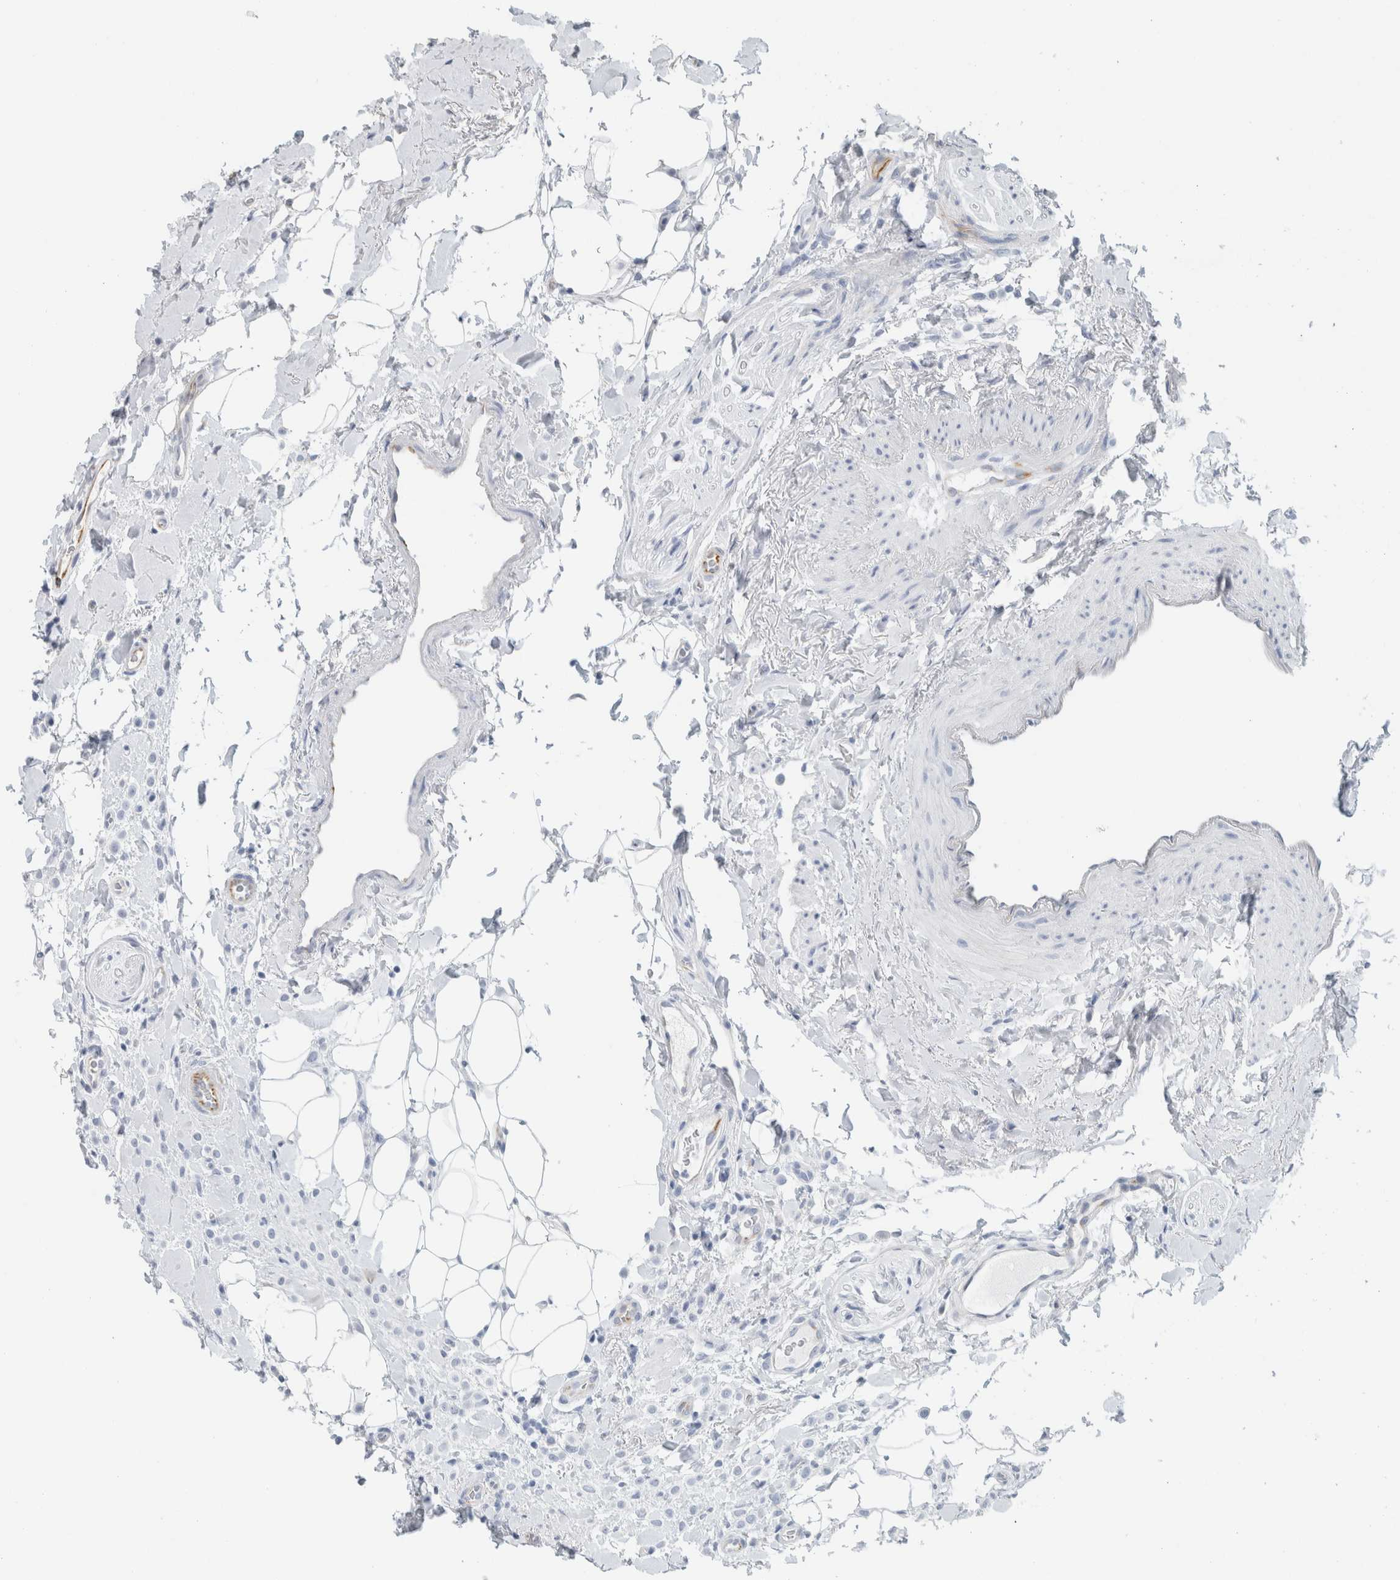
{"staining": {"intensity": "negative", "quantity": "none", "location": "none"}, "tissue": "breast cancer", "cell_type": "Tumor cells", "image_type": "cancer", "snomed": [{"axis": "morphology", "description": "Normal tissue, NOS"}, {"axis": "morphology", "description": "Lobular carcinoma"}, {"axis": "topography", "description": "Breast"}], "caption": "High power microscopy histopathology image of an immunohistochemistry (IHC) micrograph of breast lobular carcinoma, revealing no significant staining in tumor cells. The staining is performed using DAB brown chromogen with nuclei counter-stained in using hematoxylin.", "gene": "LY86", "patient": {"sex": "female", "age": 50}}